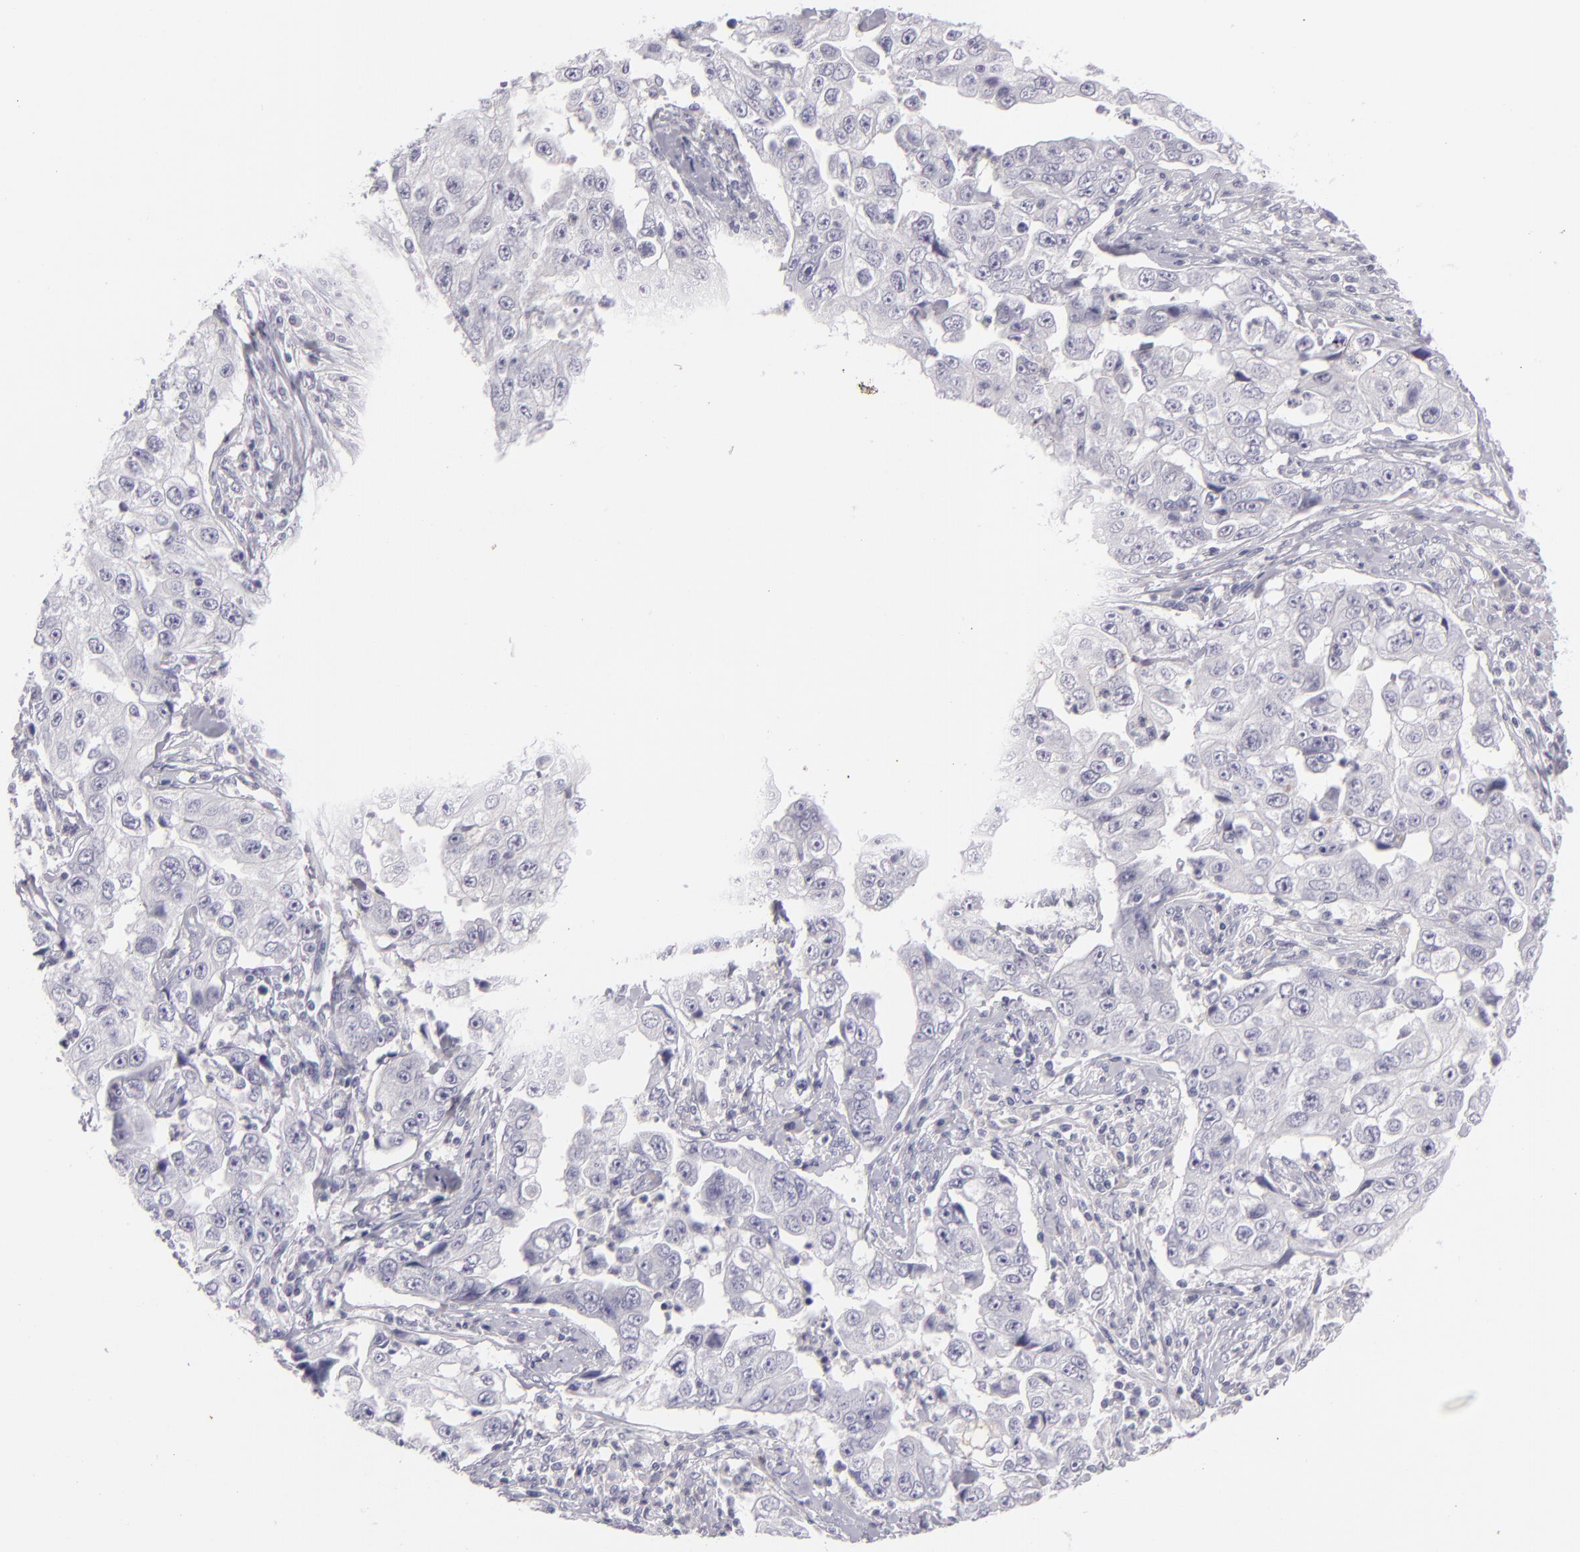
{"staining": {"intensity": "negative", "quantity": "none", "location": "none"}, "tissue": "lung cancer", "cell_type": "Tumor cells", "image_type": "cancer", "snomed": [{"axis": "morphology", "description": "Squamous cell carcinoma, NOS"}, {"axis": "topography", "description": "Lung"}], "caption": "Lung cancer (squamous cell carcinoma) was stained to show a protein in brown. There is no significant staining in tumor cells.", "gene": "TNNC1", "patient": {"sex": "male", "age": 64}}